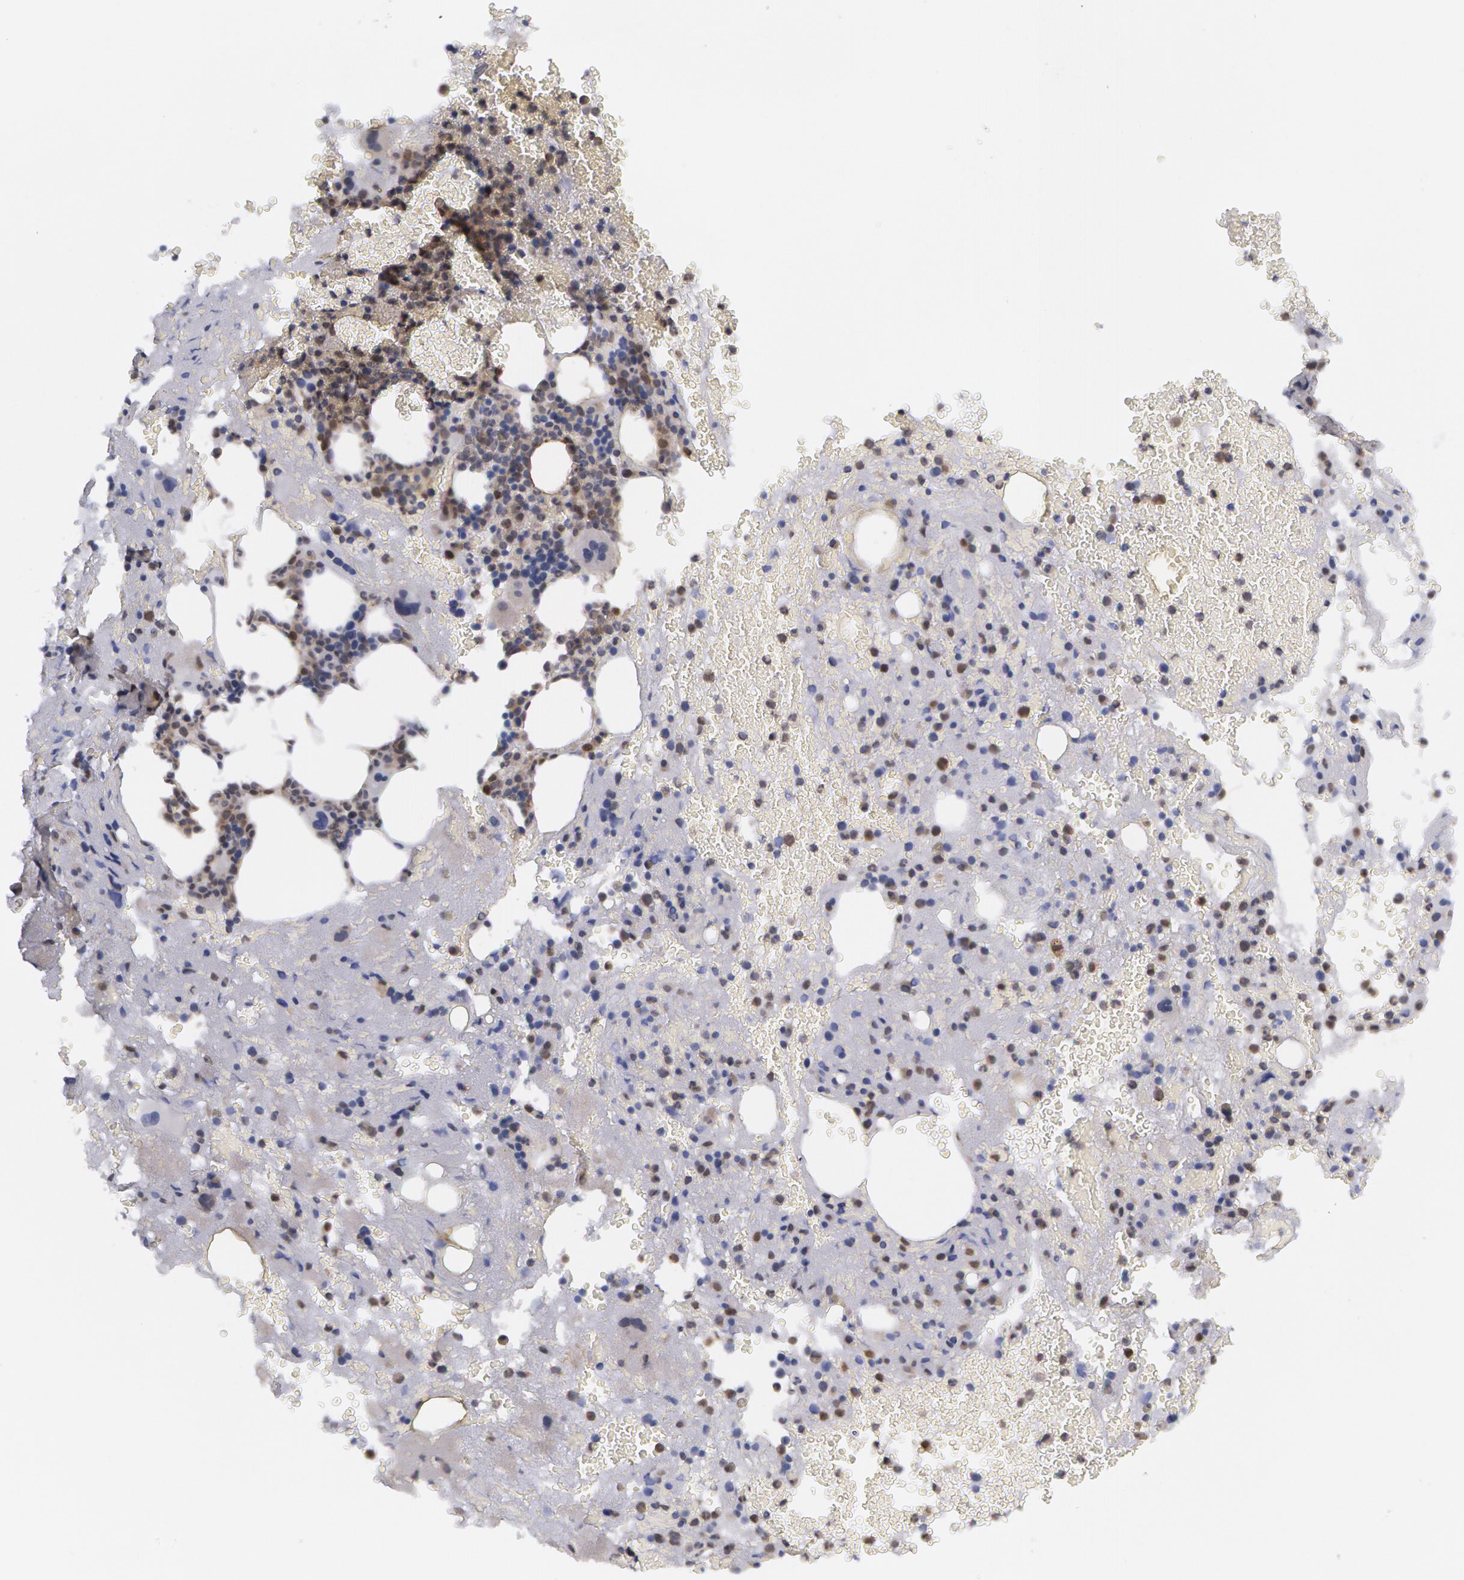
{"staining": {"intensity": "moderate", "quantity": "25%-75%", "location": "nuclear"}, "tissue": "bone marrow", "cell_type": "Hematopoietic cells", "image_type": "normal", "snomed": [{"axis": "morphology", "description": "Normal tissue, NOS"}, {"axis": "topography", "description": "Bone marrow"}], "caption": "DAB (3,3'-diaminobenzidine) immunohistochemical staining of normal bone marrow reveals moderate nuclear protein positivity in approximately 25%-75% of hematopoietic cells. (brown staining indicates protein expression, while blue staining denotes nuclei).", "gene": "TXNRD1", "patient": {"sex": "male", "age": 75}}